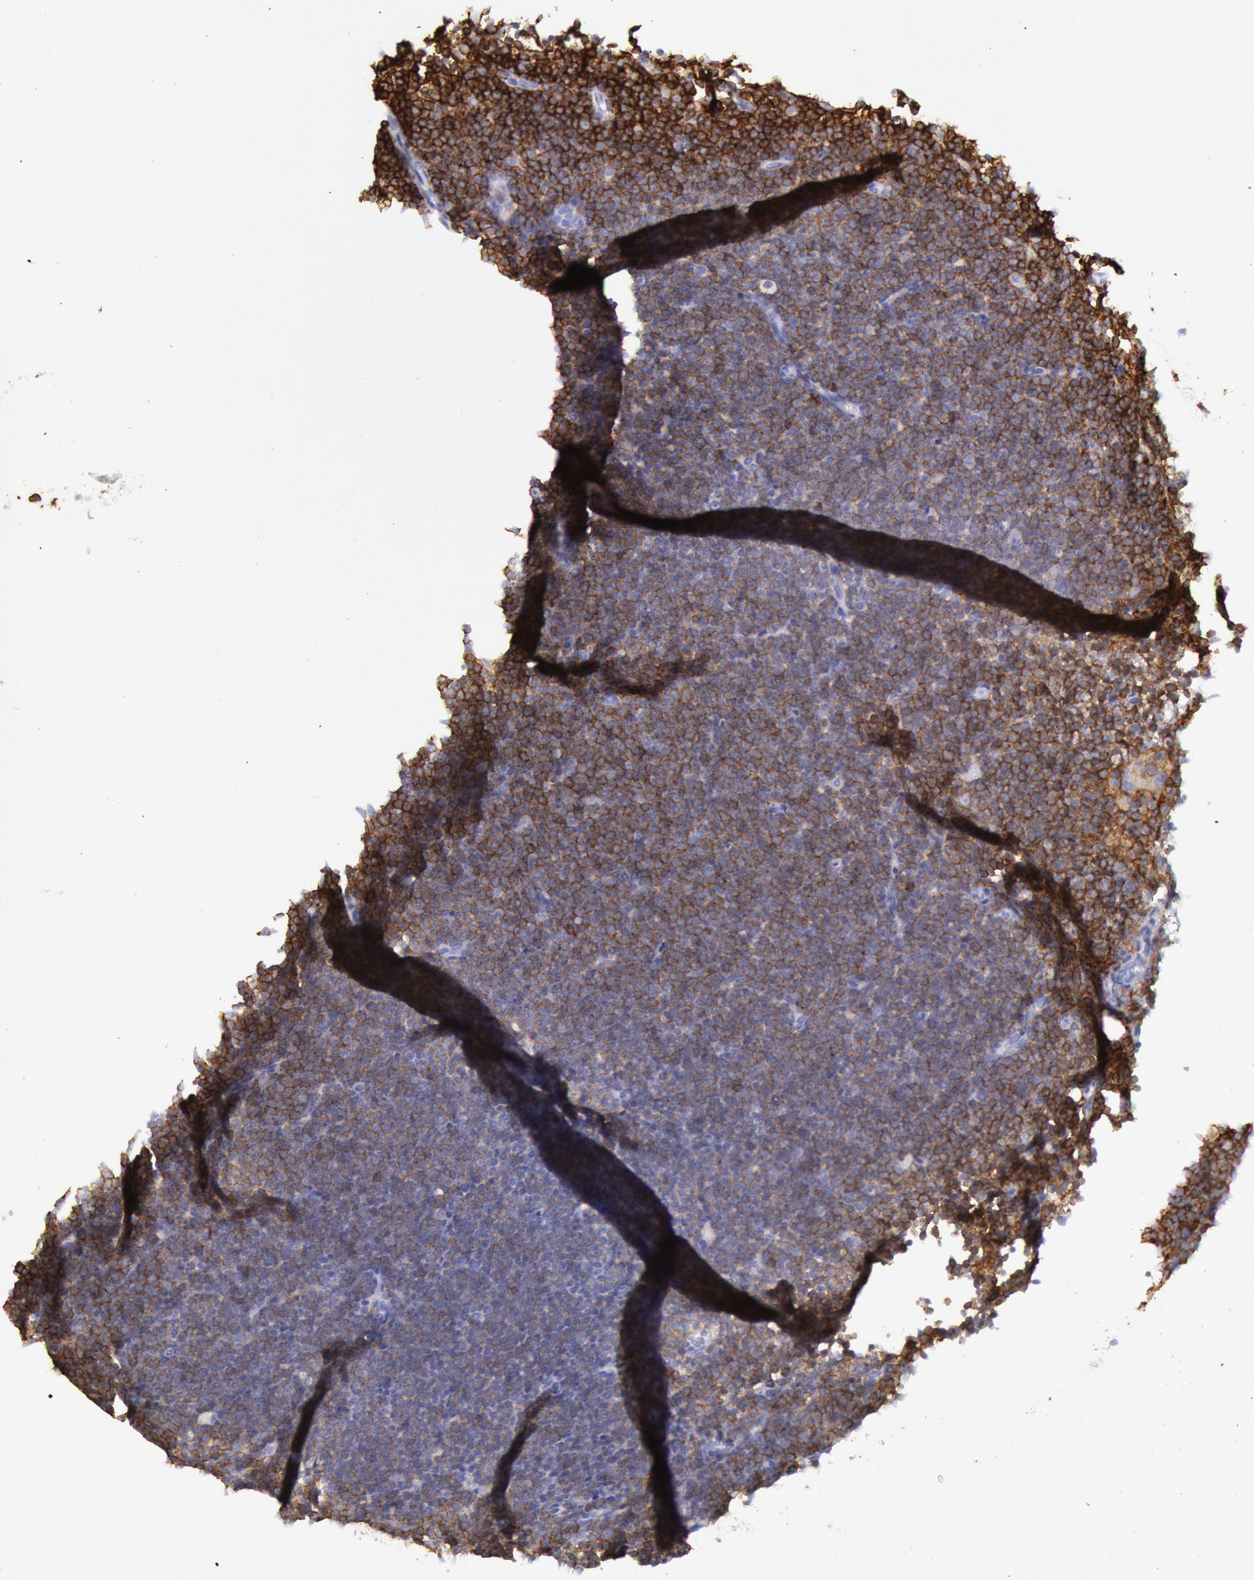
{"staining": {"intensity": "moderate", "quantity": ">75%", "location": "cytoplasmic/membranous"}, "tissue": "lymphoma", "cell_type": "Tumor cells", "image_type": "cancer", "snomed": [{"axis": "morphology", "description": "Malignant lymphoma, non-Hodgkin's type, Low grade"}, {"axis": "topography", "description": "Lymph node"}], "caption": "Moderate cytoplasmic/membranous expression is present in approximately >75% of tumor cells in lymphoma.", "gene": "LYN", "patient": {"sex": "female", "age": 69}}